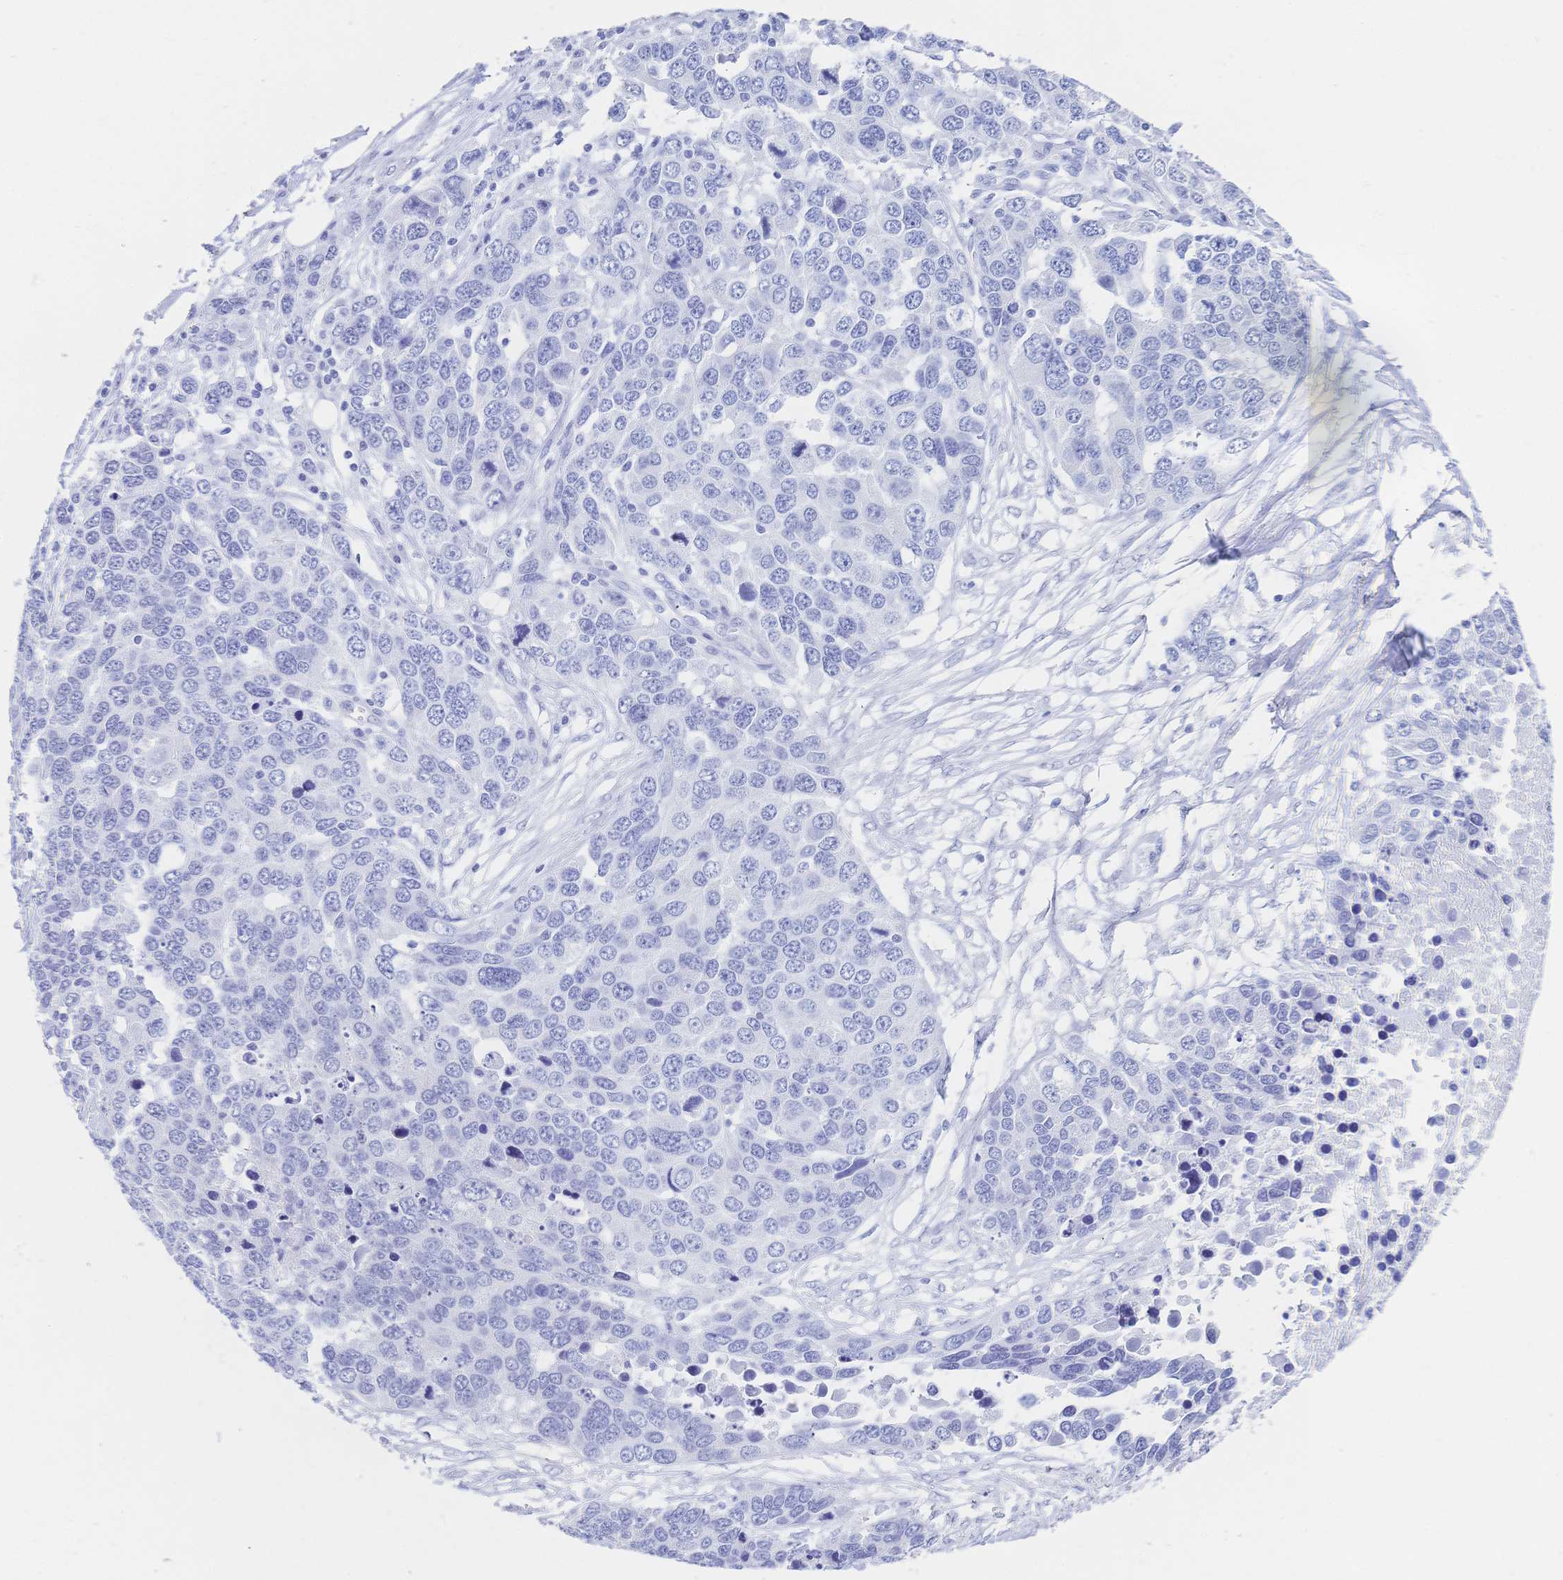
{"staining": {"intensity": "negative", "quantity": "none", "location": "none"}, "tissue": "ovarian cancer", "cell_type": "Tumor cells", "image_type": "cancer", "snomed": [{"axis": "morphology", "description": "Cystadenocarcinoma, serous, NOS"}, {"axis": "topography", "description": "Ovary"}], "caption": "Immunohistochemistry (IHC) micrograph of neoplastic tissue: serous cystadenocarcinoma (ovarian) stained with DAB (3,3'-diaminobenzidine) displays no significant protein expression in tumor cells.", "gene": "MEP1B", "patient": {"sex": "female", "age": 76}}